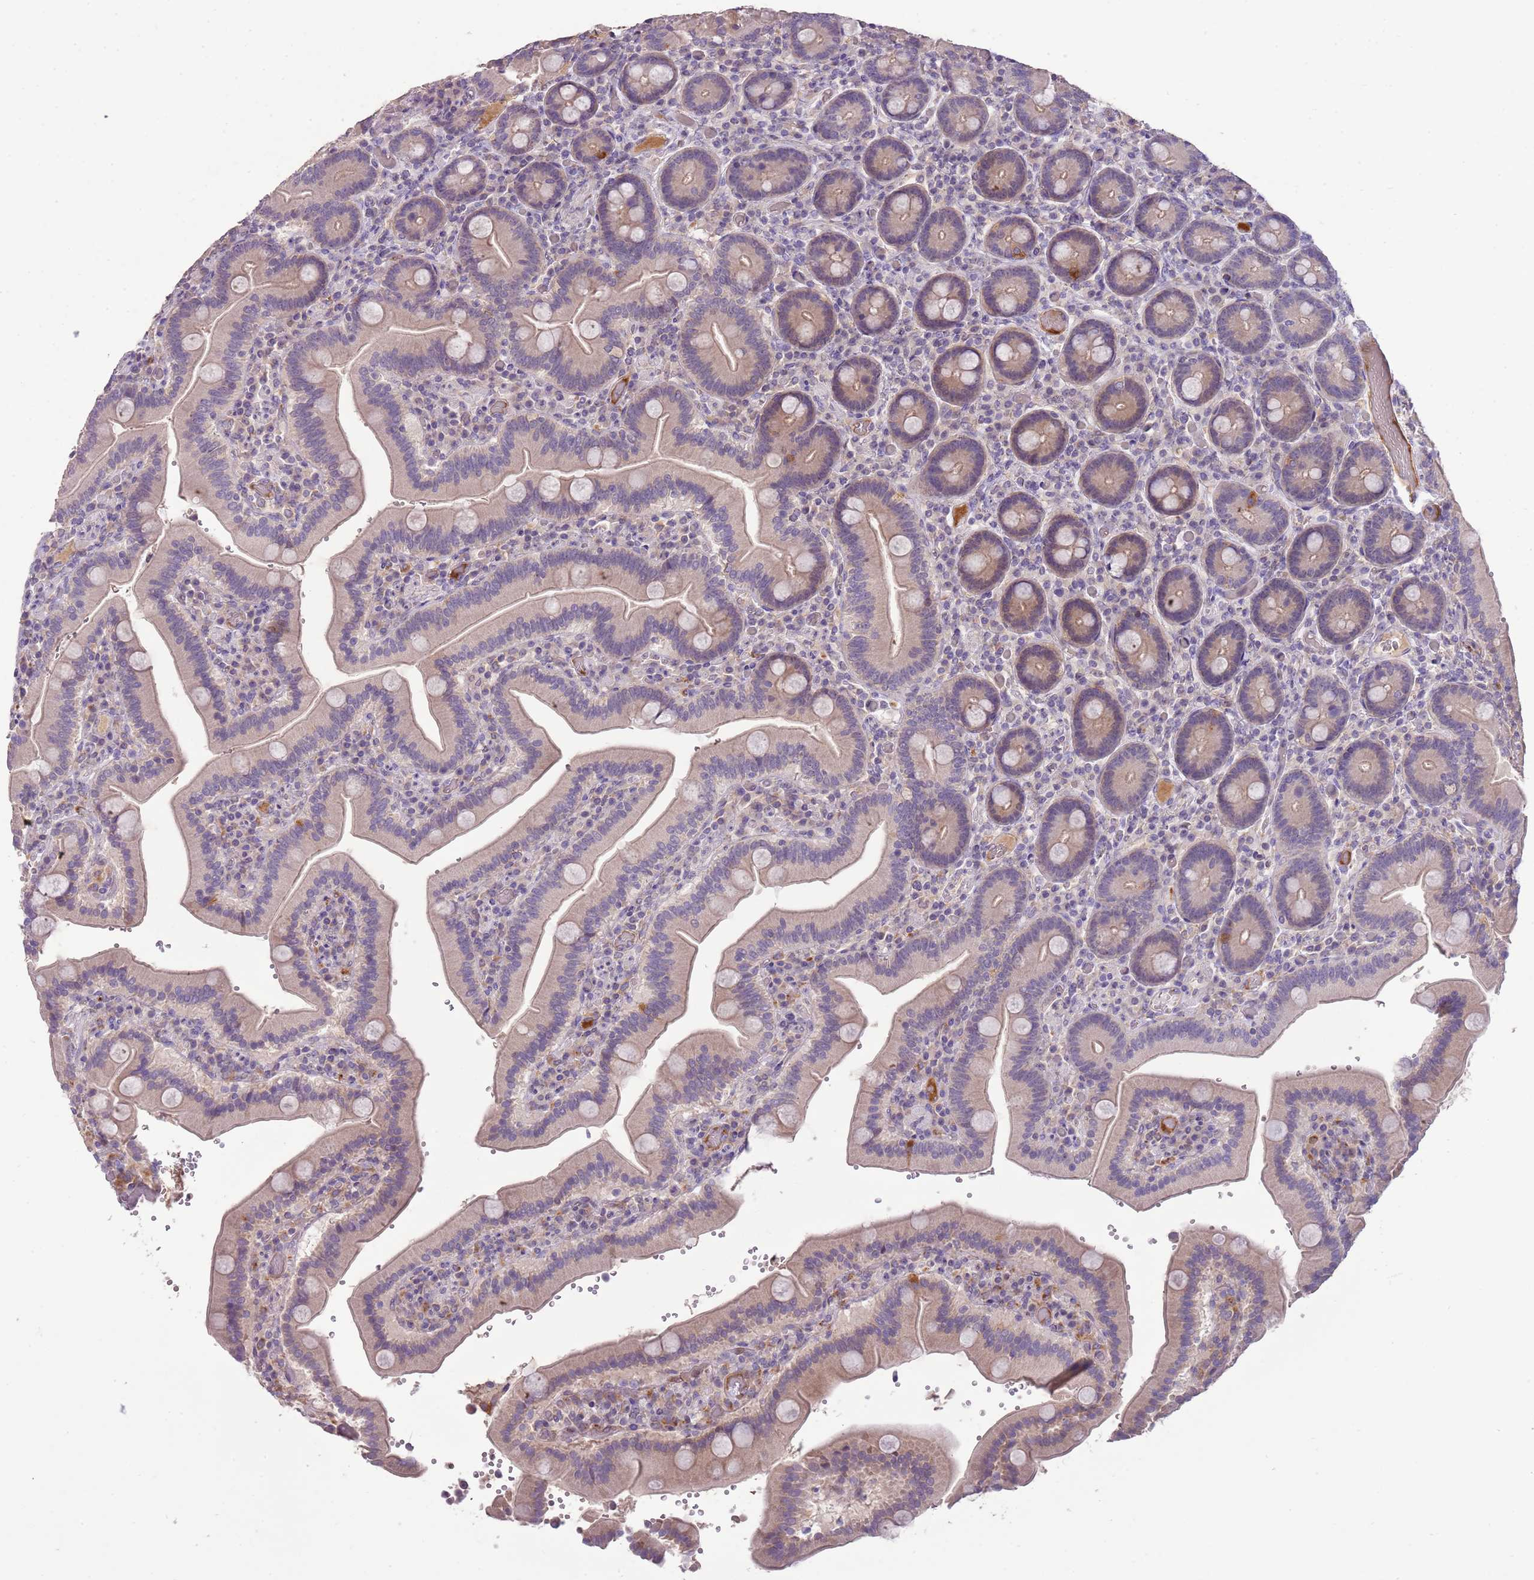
{"staining": {"intensity": "weak", "quantity": "25%-75%", "location": "cytoplasmic/membranous"}, "tissue": "duodenum", "cell_type": "Glandular cells", "image_type": "normal", "snomed": [{"axis": "morphology", "description": "Normal tissue, NOS"}, {"axis": "topography", "description": "Duodenum"}], "caption": "Glandular cells exhibit low levels of weak cytoplasmic/membranous positivity in about 25%-75% of cells in benign duodenum.", "gene": "SCAMP5", "patient": {"sex": "female", "age": 62}}